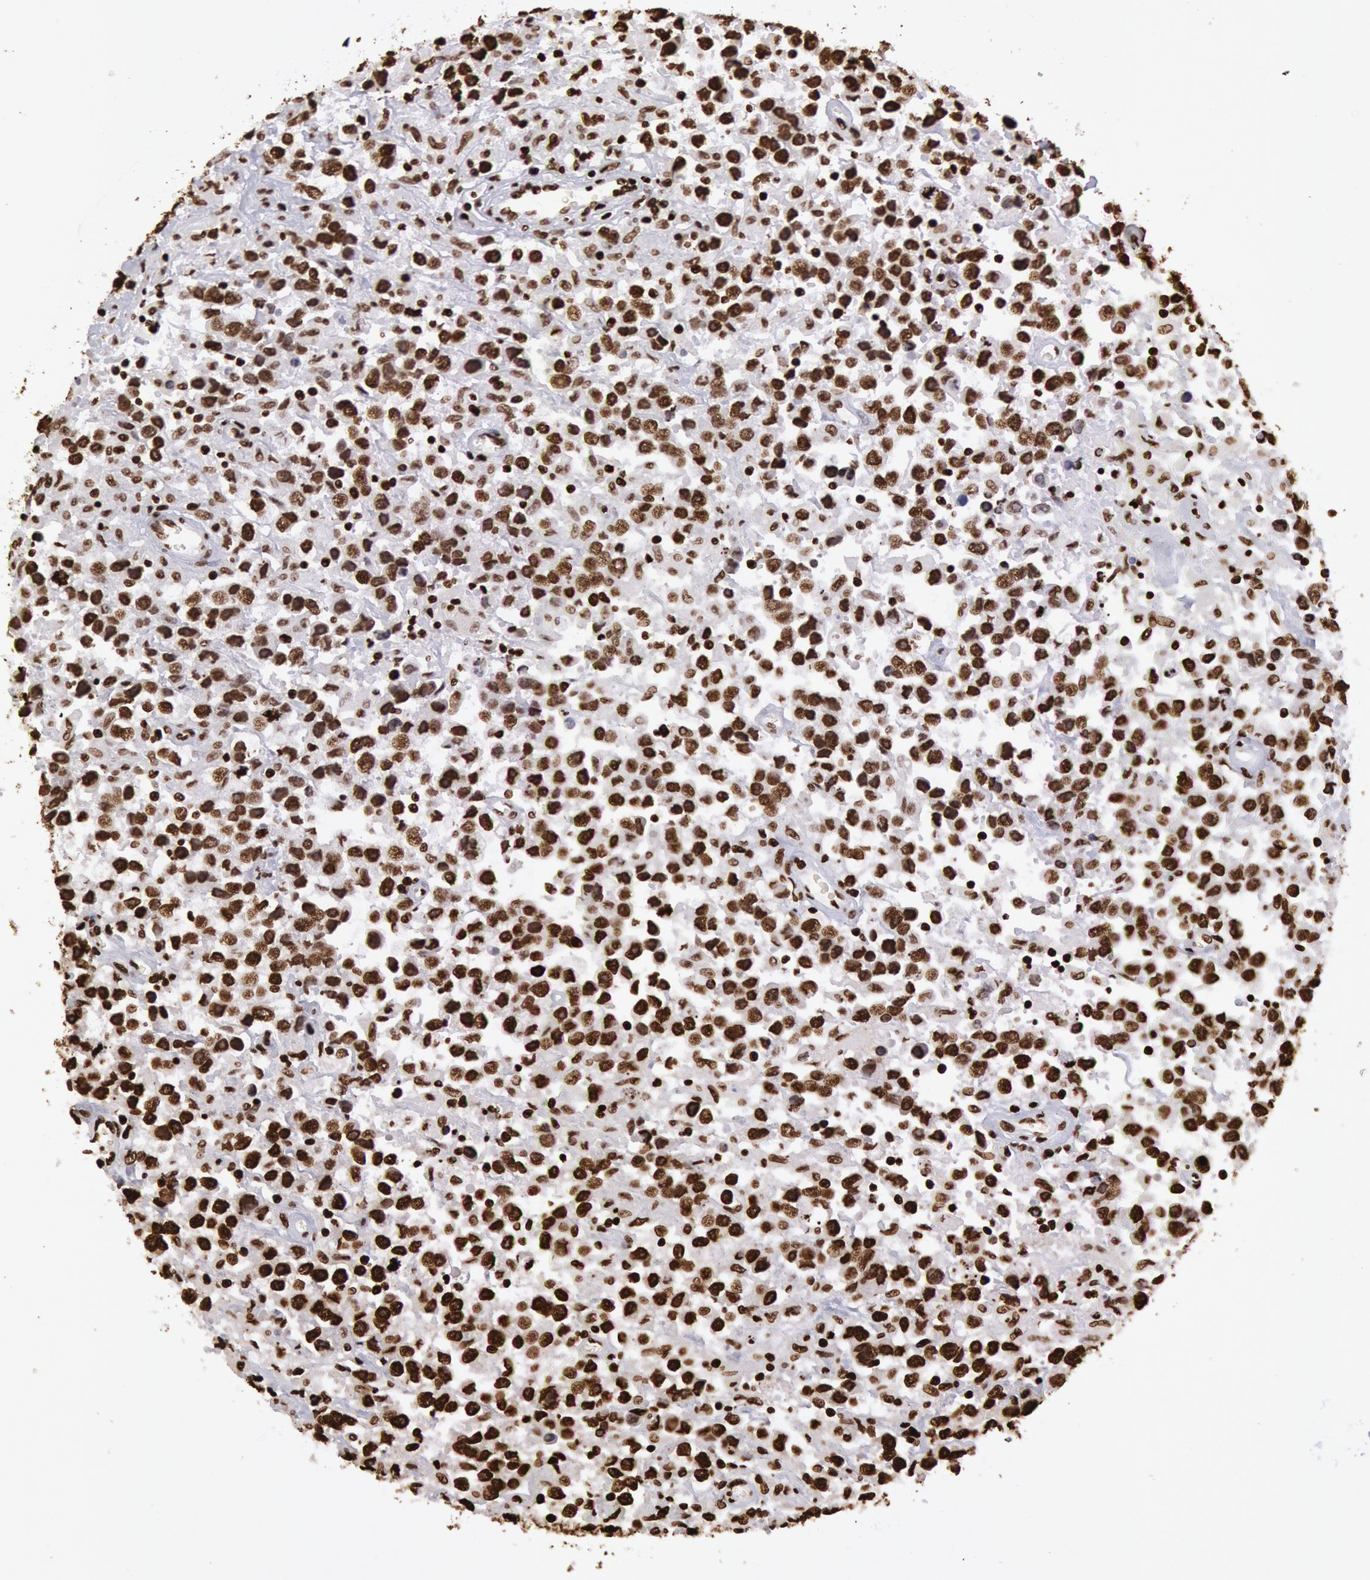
{"staining": {"intensity": "strong", "quantity": ">75%", "location": "nuclear"}, "tissue": "testis cancer", "cell_type": "Tumor cells", "image_type": "cancer", "snomed": [{"axis": "morphology", "description": "Seminoma, NOS"}, {"axis": "topography", "description": "Testis"}], "caption": "Immunohistochemical staining of human testis cancer shows high levels of strong nuclear positivity in about >75% of tumor cells.", "gene": "H3-4", "patient": {"sex": "male", "age": 43}}